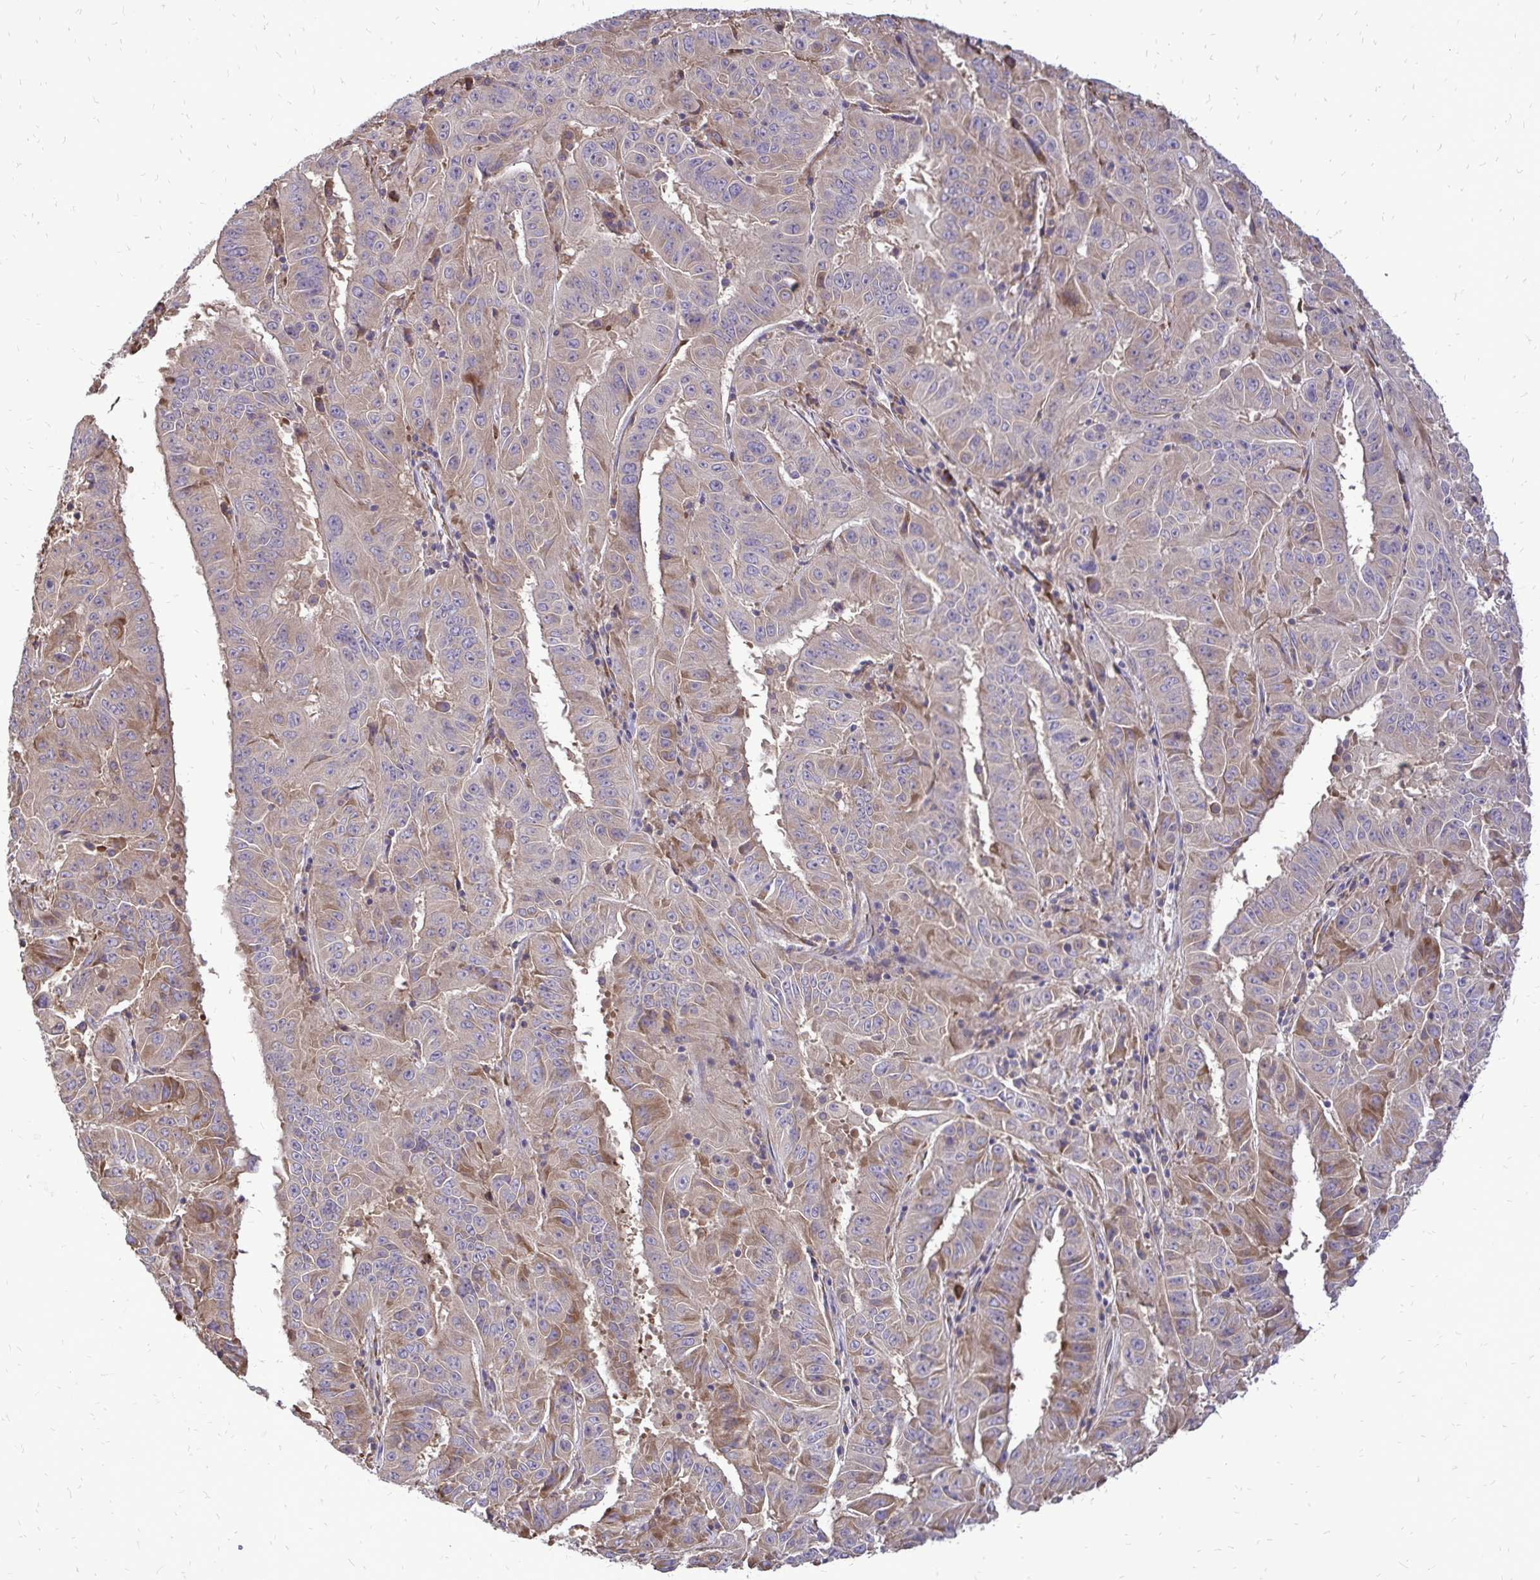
{"staining": {"intensity": "weak", "quantity": "25%-75%", "location": "cytoplasmic/membranous"}, "tissue": "pancreatic cancer", "cell_type": "Tumor cells", "image_type": "cancer", "snomed": [{"axis": "morphology", "description": "Adenocarcinoma, NOS"}, {"axis": "topography", "description": "Pancreas"}], "caption": "This is an image of IHC staining of pancreatic cancer, which shows weak staining in the cytoplasmic/membranous of tumor cells.", "gene": "RPS3", "patient": {"sex": "male", "age": 63}}